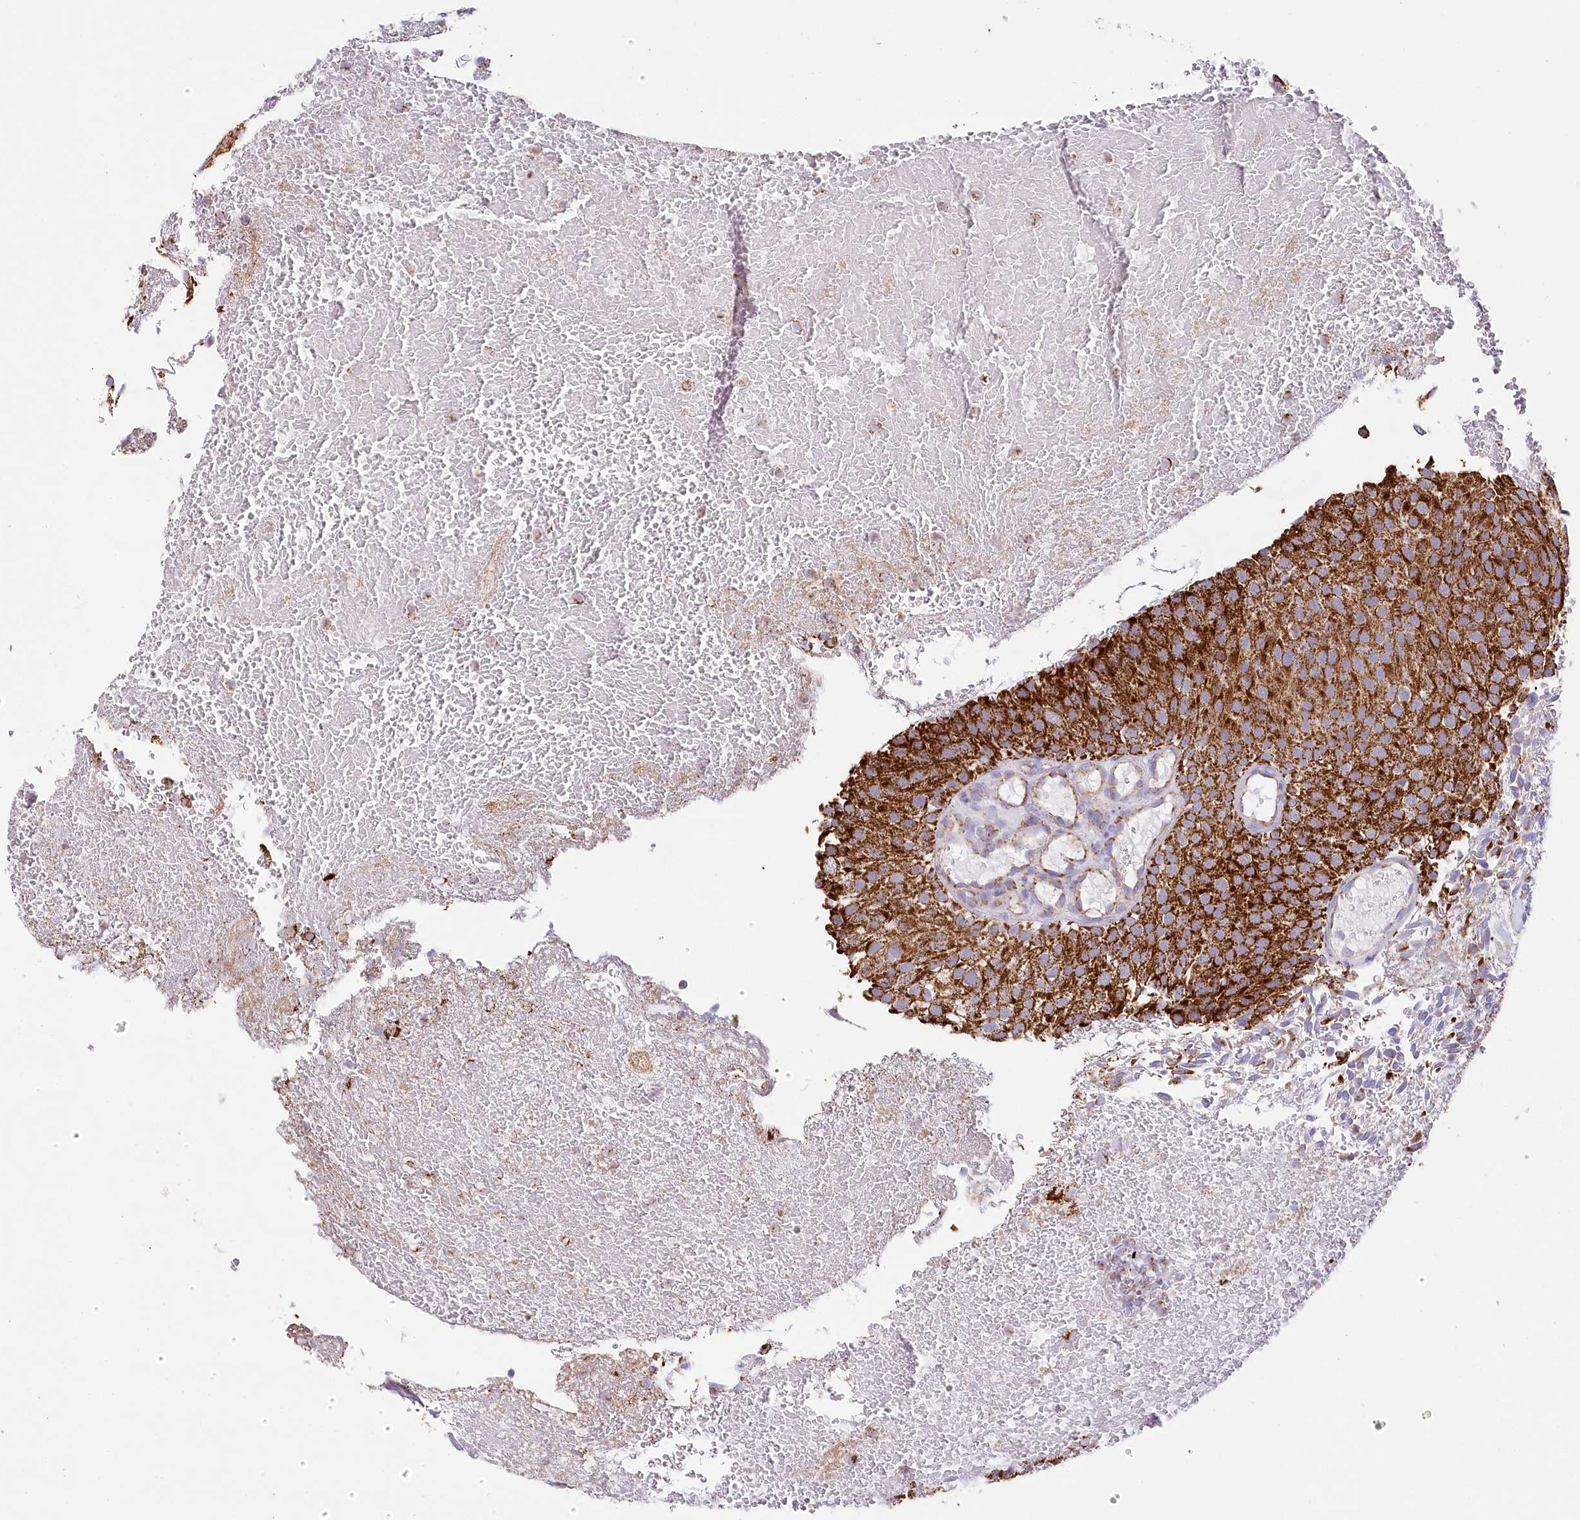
{"staining": {"intensity": "strong", "quantity": ">75%", "location": "cytoplasmic/membranous"}, "tissue": "urothelial cancer", "cell_type": "Tumor cells", "image_type": "cancer", "snomed": [{"axis": "morphology", "description": "Urothelial carcinoma, Low grade"}, {"axis": "topography", "description": "Urinary bladder"}], "caption": "DAB (3,3'-diaminobenzidine) immunohistochemical staining of human urothelial cancer displays strong cytoplasmic/membranous protein staining in approximately >75% of tumor cells.", "gene": "LSS", "patient": {"sex": "male", "age": 78}}